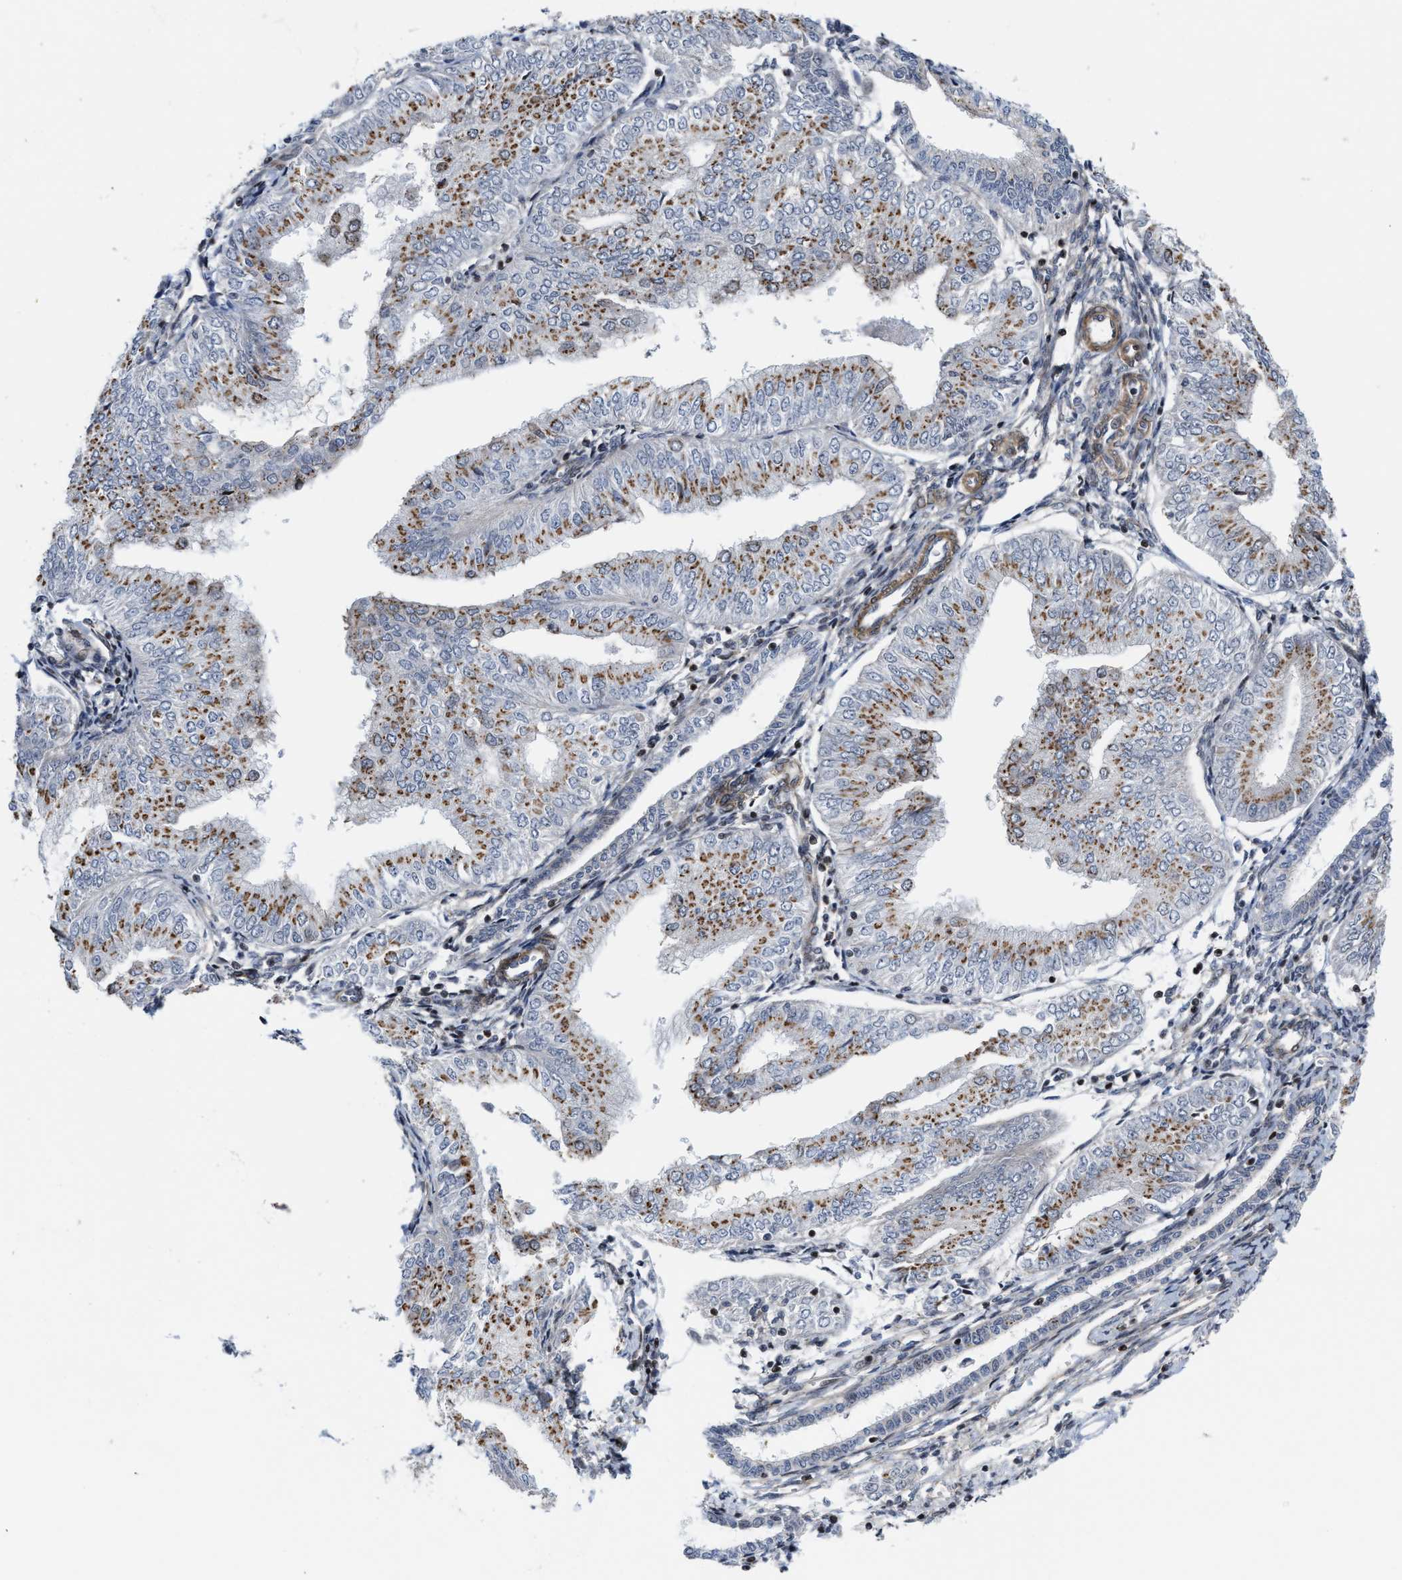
{"staining": {"intensity": "moderate", "quantity": "25%-75%", "location": "cytoplasmic/membranous"}, "tissue": "endometrial cancer", "cell_type": "Tumor cells", "image_type": "cancer", "snomed": [{"axis": "morphology", "description": "Adenocarcinoma, NOS"}, {"axis": "topography", "description": "Endometrium"}], "caption": "DAB (3,3'-diaminobenzidine) immunohistochemical staining of endometrial adenocarcinoma demonstrates moderate cytoplasmic/membranous protein positivity in approximately 25%-75% of tumor cells.", "gene": "TGFB1I1", "patient": {"sex": "female", "age": 53}}